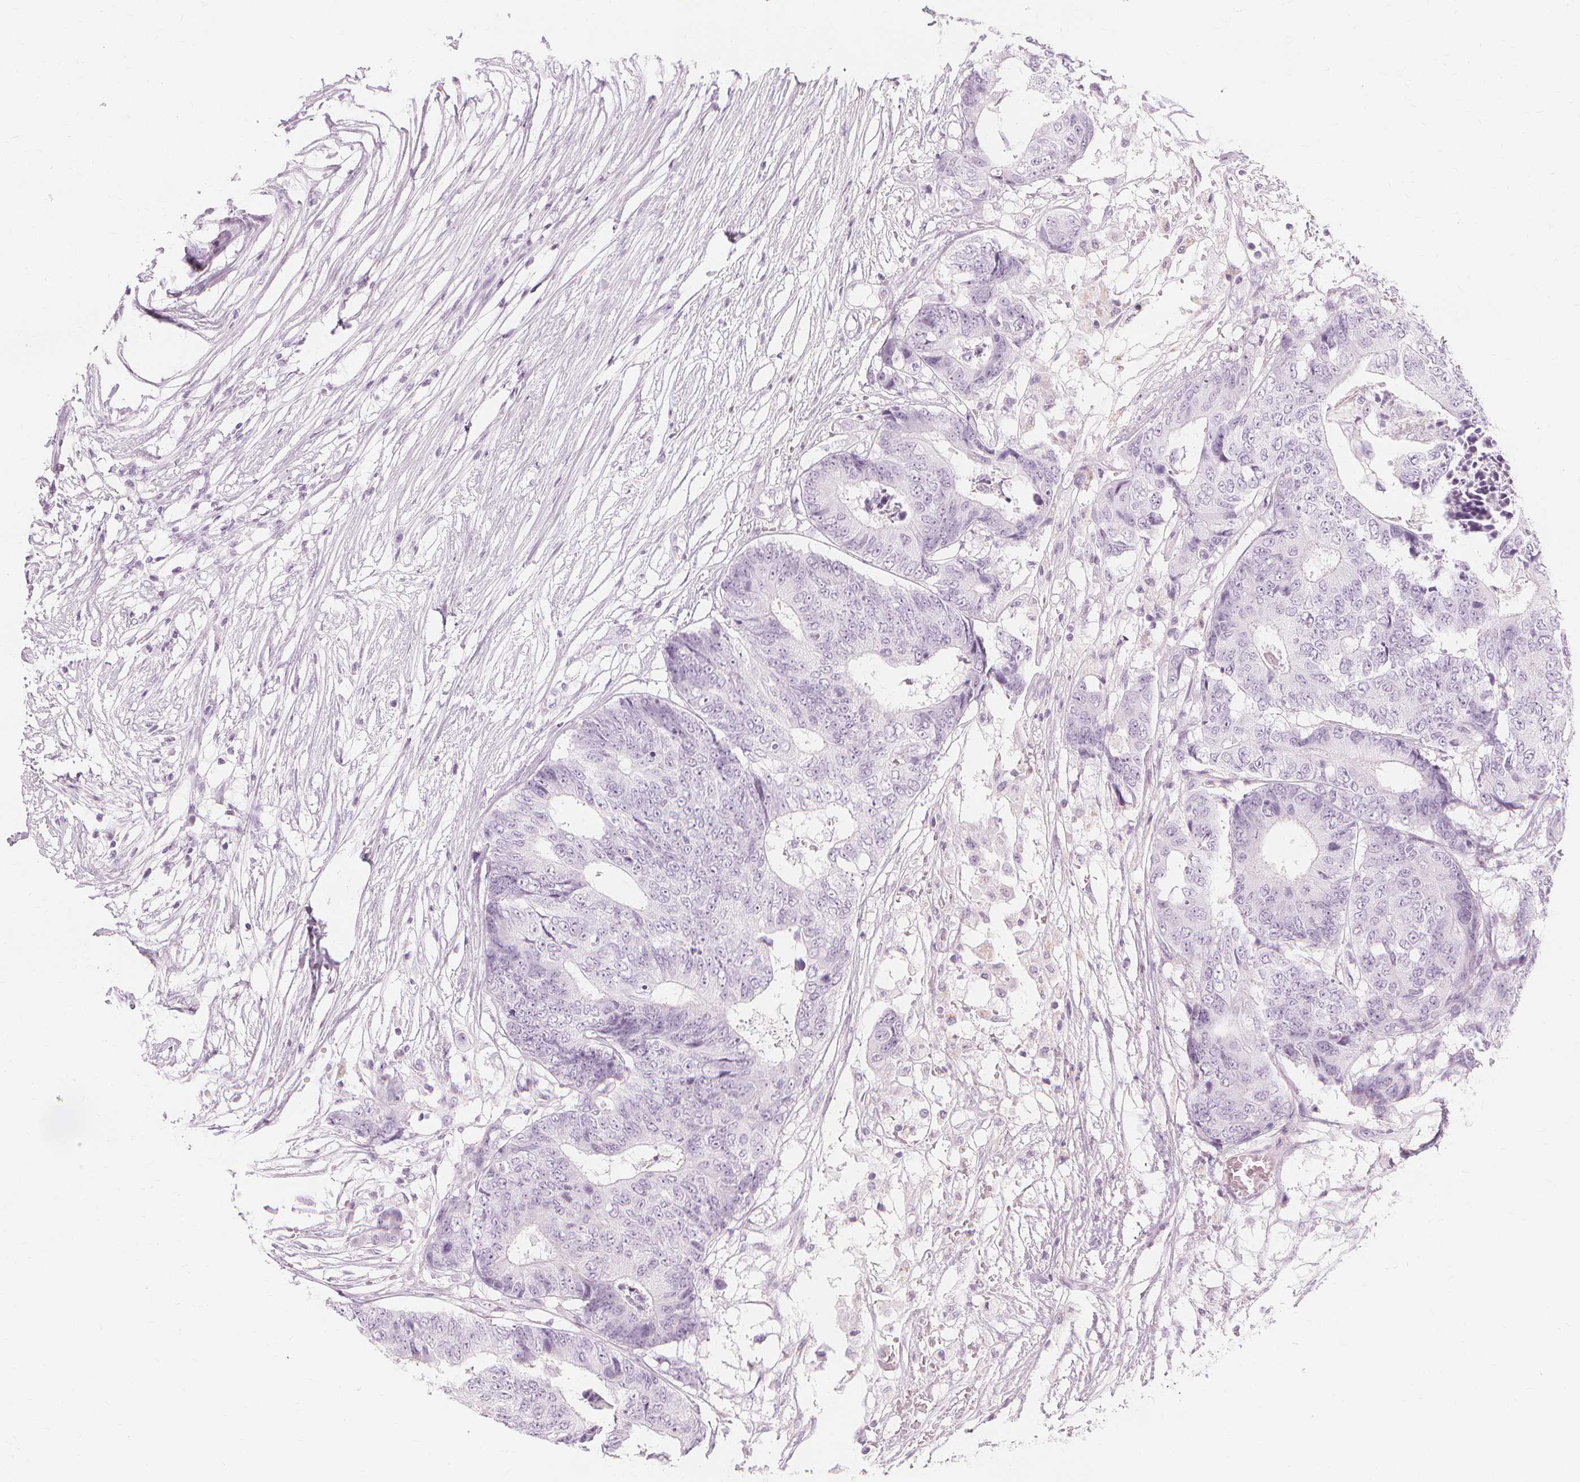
{"staining": {"intensity": "negative", "quantity": "none", "location": "none"}, "tissue": "colorectal cancer", "cell_type": "Tumor cells", "image_type": "cancer", "snomed": [{"axis": "morphology", "description": "Adenocarcinoma, NOS"}, {"axis": "topography", "description": "Colon"}], "caption": "High magnification brightfield microscopy of colorectal adenocarcinoma stained with DAB (brown) and counterstained with hematoxylin (blue): tumor cells show no significant expression.", "gene": "TFF1", "patient": {"sex": "female", "age": 48}}